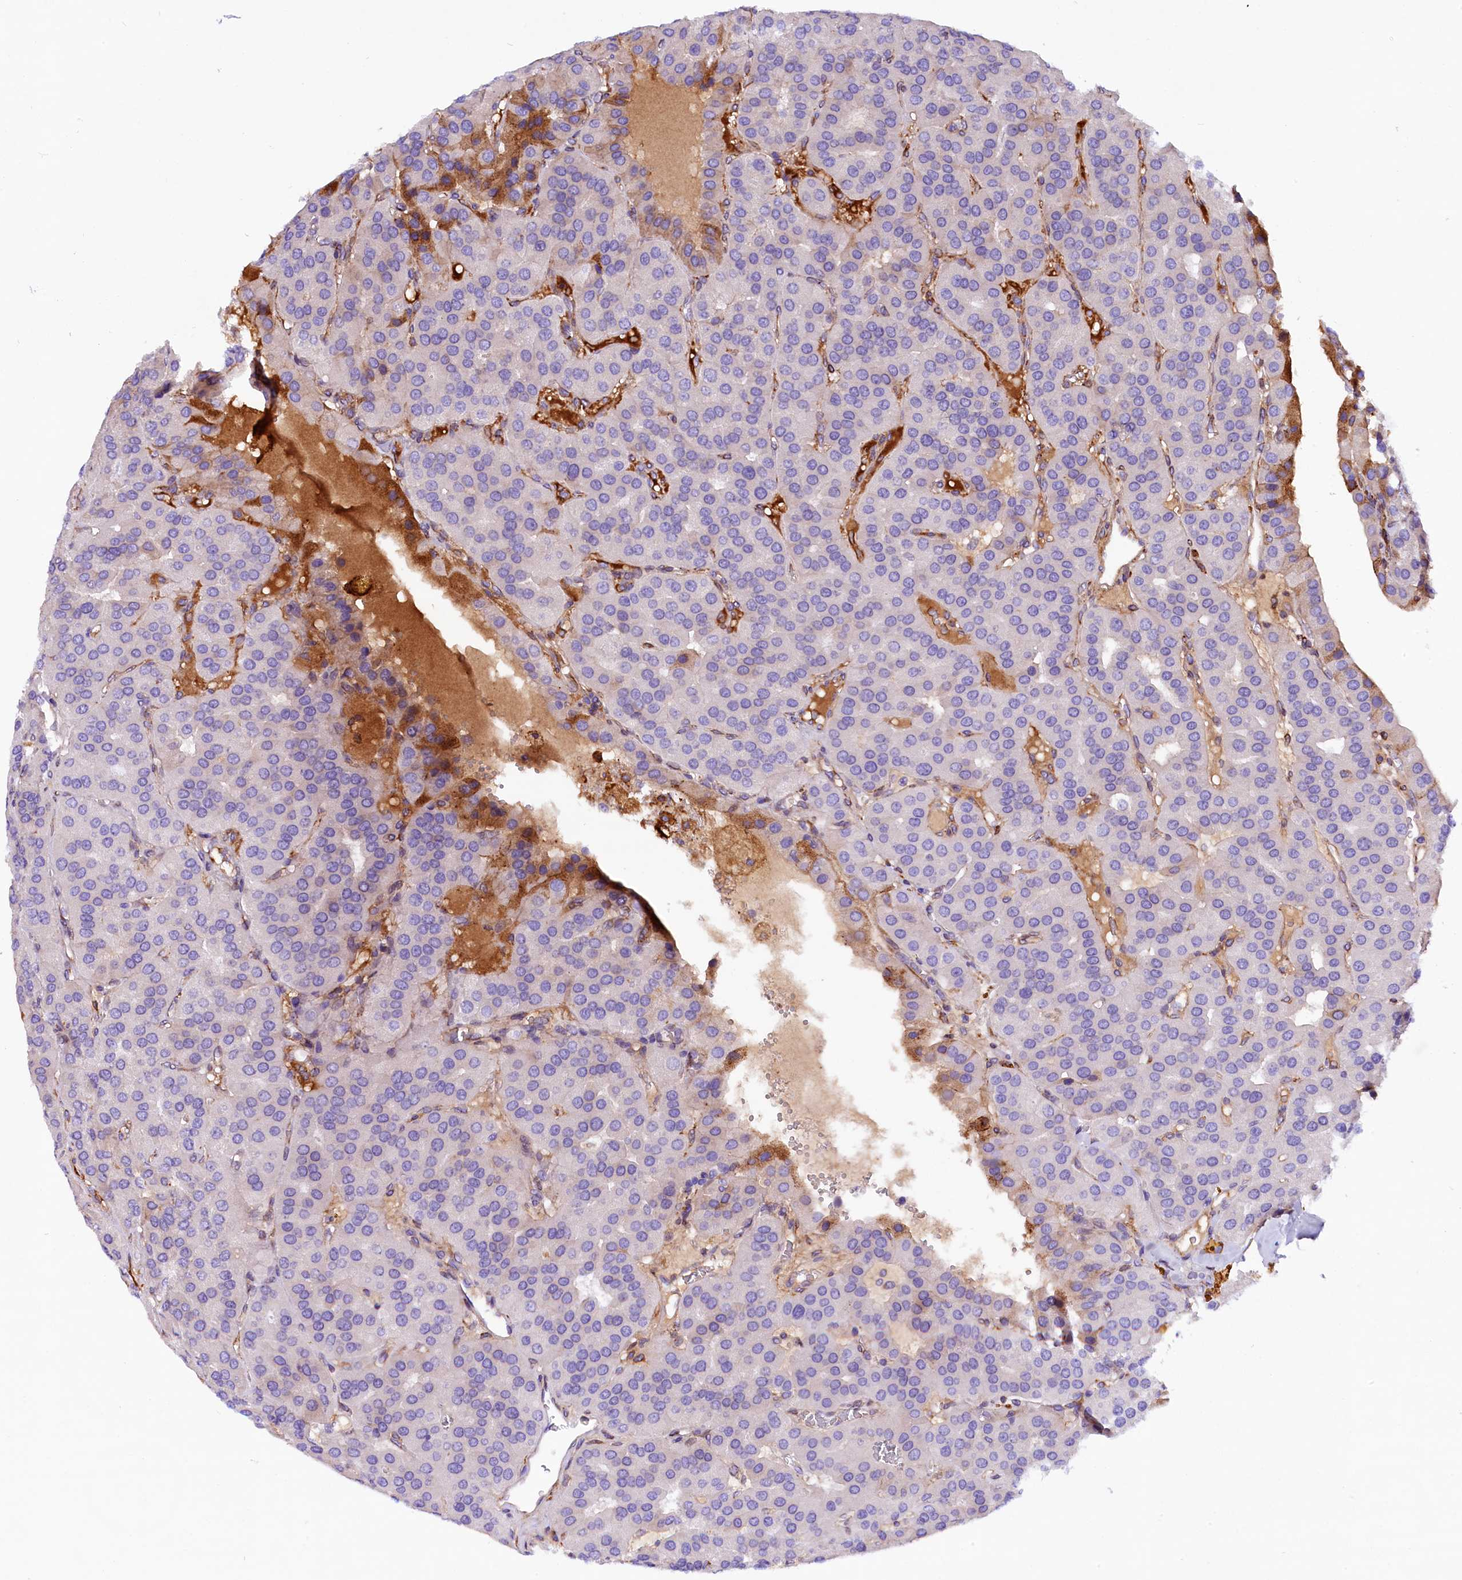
{"staining": {"intensity": "negative", "quantity": "none", "location": "none"}, "tissue": "parathyroid gland", "cell_type": "Glandular cells", "image_type": "normal", "snomed": [{"axis": "morphology", "description": "Normal tissue, NOS"}, {"axis": "morphology", "description": "Adenoma, NOS"}, {"axis": "topography", "description": "Parathyroid gland"}], "caption": "The IHC histopathology image has no significant staining in glandular cells of parathyroid gland.", "gene": "CMTR2", "patient": {"sex": "female", "age": 86}}